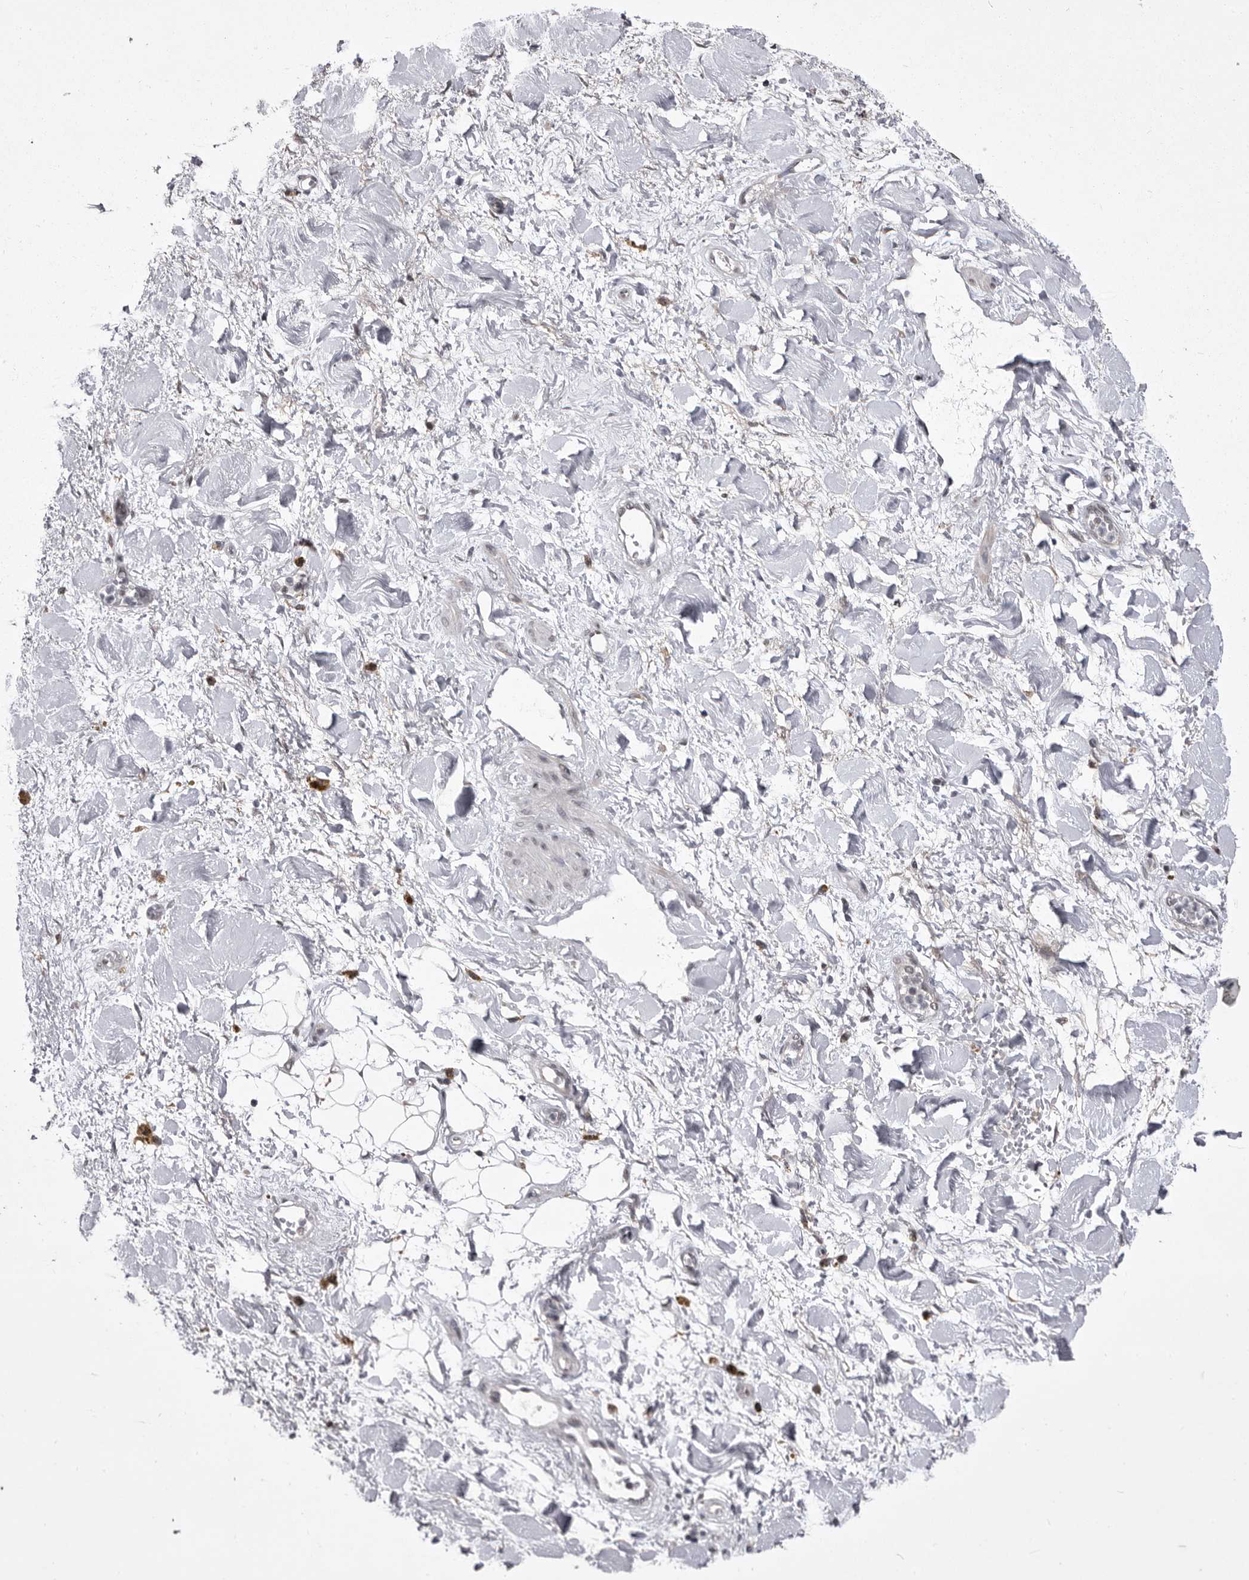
{"staining": {"intensity": "weak", "quantity": "25%-75%", "location": "cytoplasmic/membranous"}, "tissue": "adipose tissue", "cell_type": "Adipocytes", "image_type": "normal", "snomed": [{"axis": "morphology", "description": "Normal tissue, NOS"}, {"axis": "topography", "description": "Kidney"}, {"axis": "topography", "description": "Peripheral nerve tissue"}], "caption": "A histopathology image of adipose tissue stained for a protein shows weak cytoplasmic/membranous brown staining in adipocytes. Immunohistochemistry stains the protein of interest in brown and the nuclei are stained blue.", "gene": "PRPF3", "patient": {"sex": "male", "age": 7}}